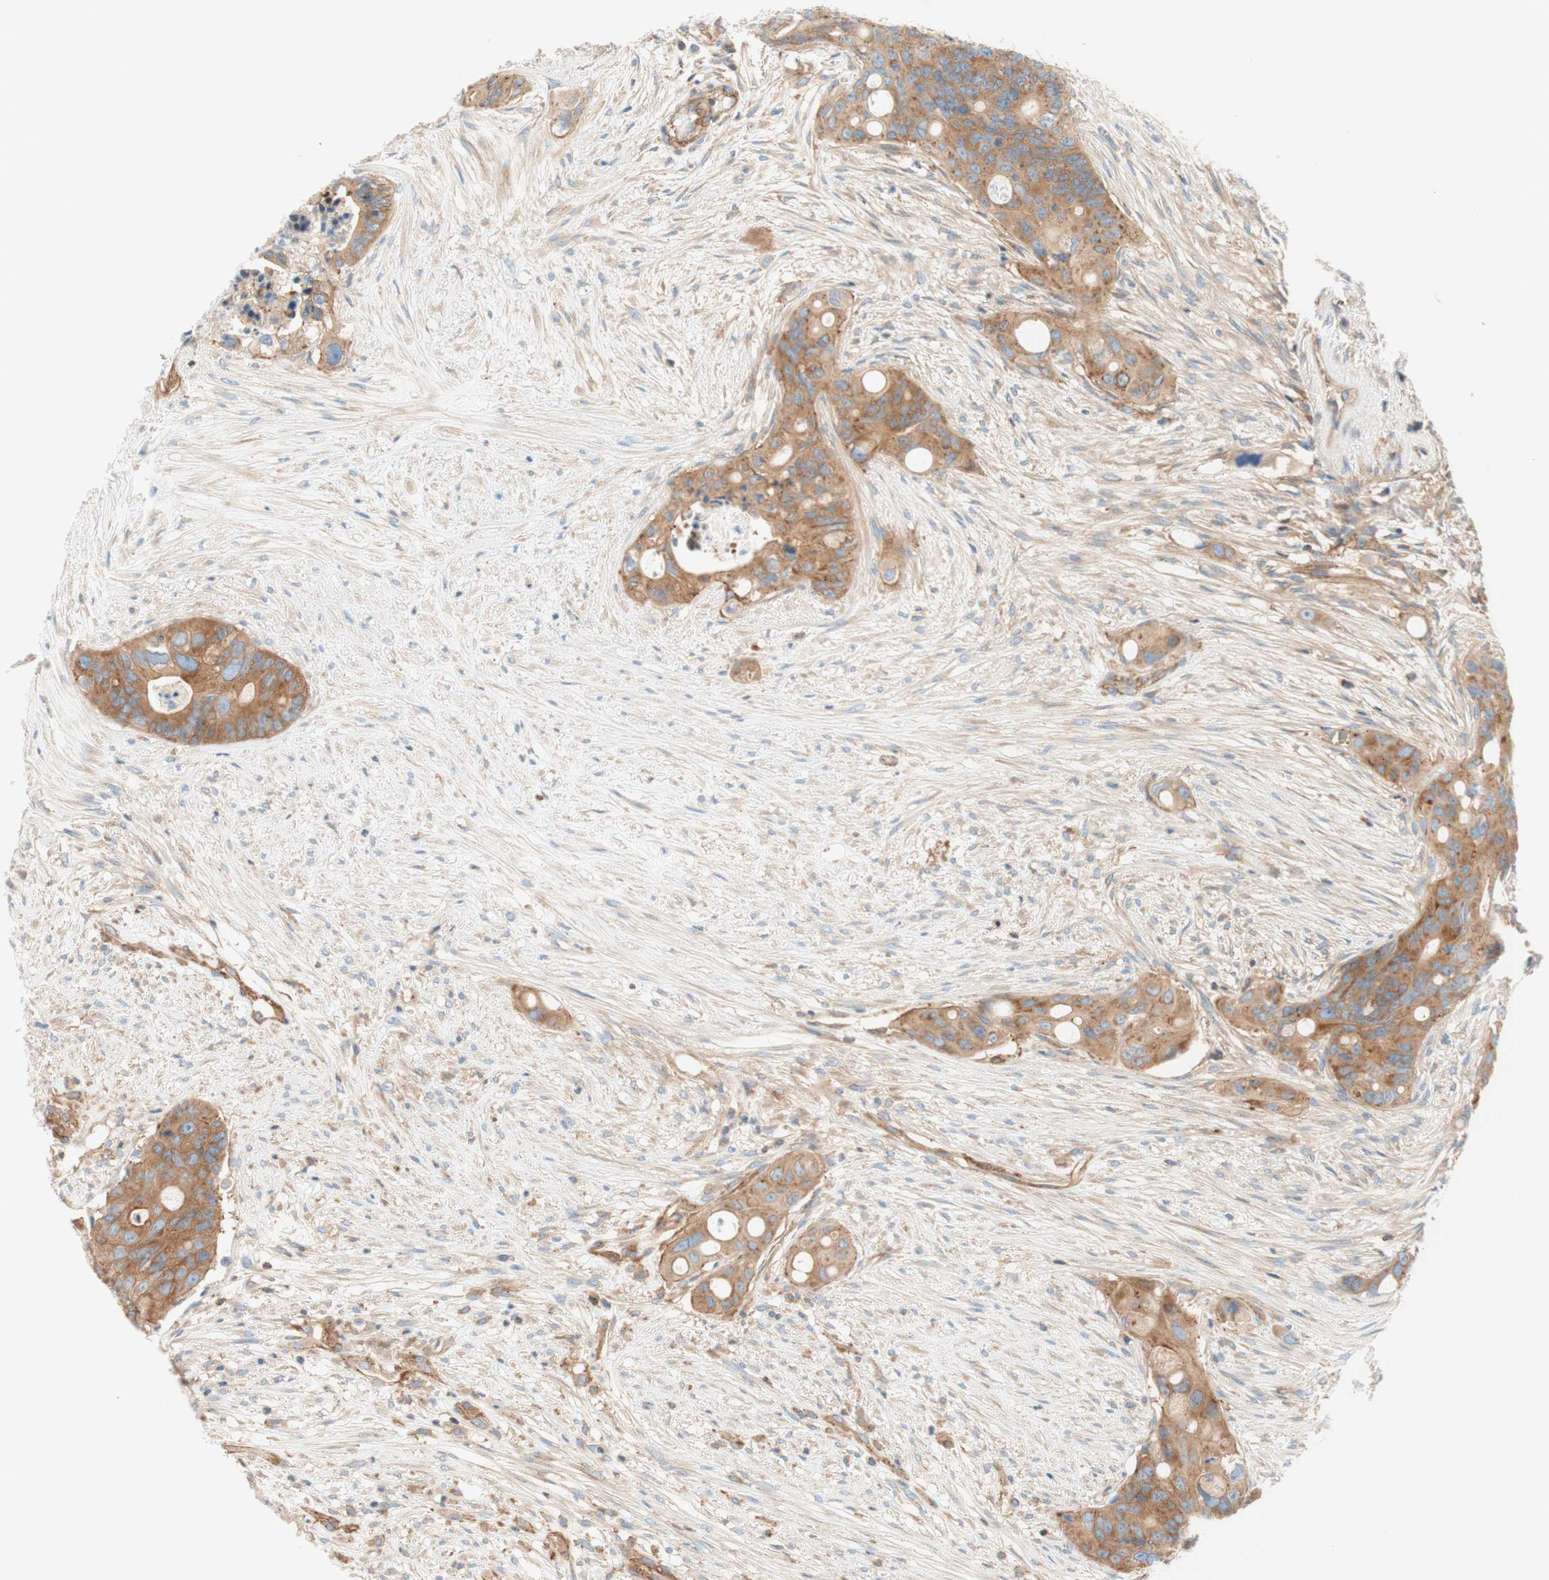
{"staining": {"intensity": "moderate", "quantity": ">75%", "location": "cytoplasmic/membranous"}, "tissue": "colorectal cancer", "cell_type": "Tumor cells", "image_type": "cancer", "snomed": [{"axis": "morphology", "description": "Adenocarcinoma, NOS"}, {"axis": "topography", "description": "Colon"}], "caption": "Moderate cytoplasmic/membranous positivity for a protein is appreciated in about >75% of tumor cells of colorectal adenocarcinoma using immunohistochemistry.", "gene": "VPS26A", "patient": {"sex": "female", "age": 57}}